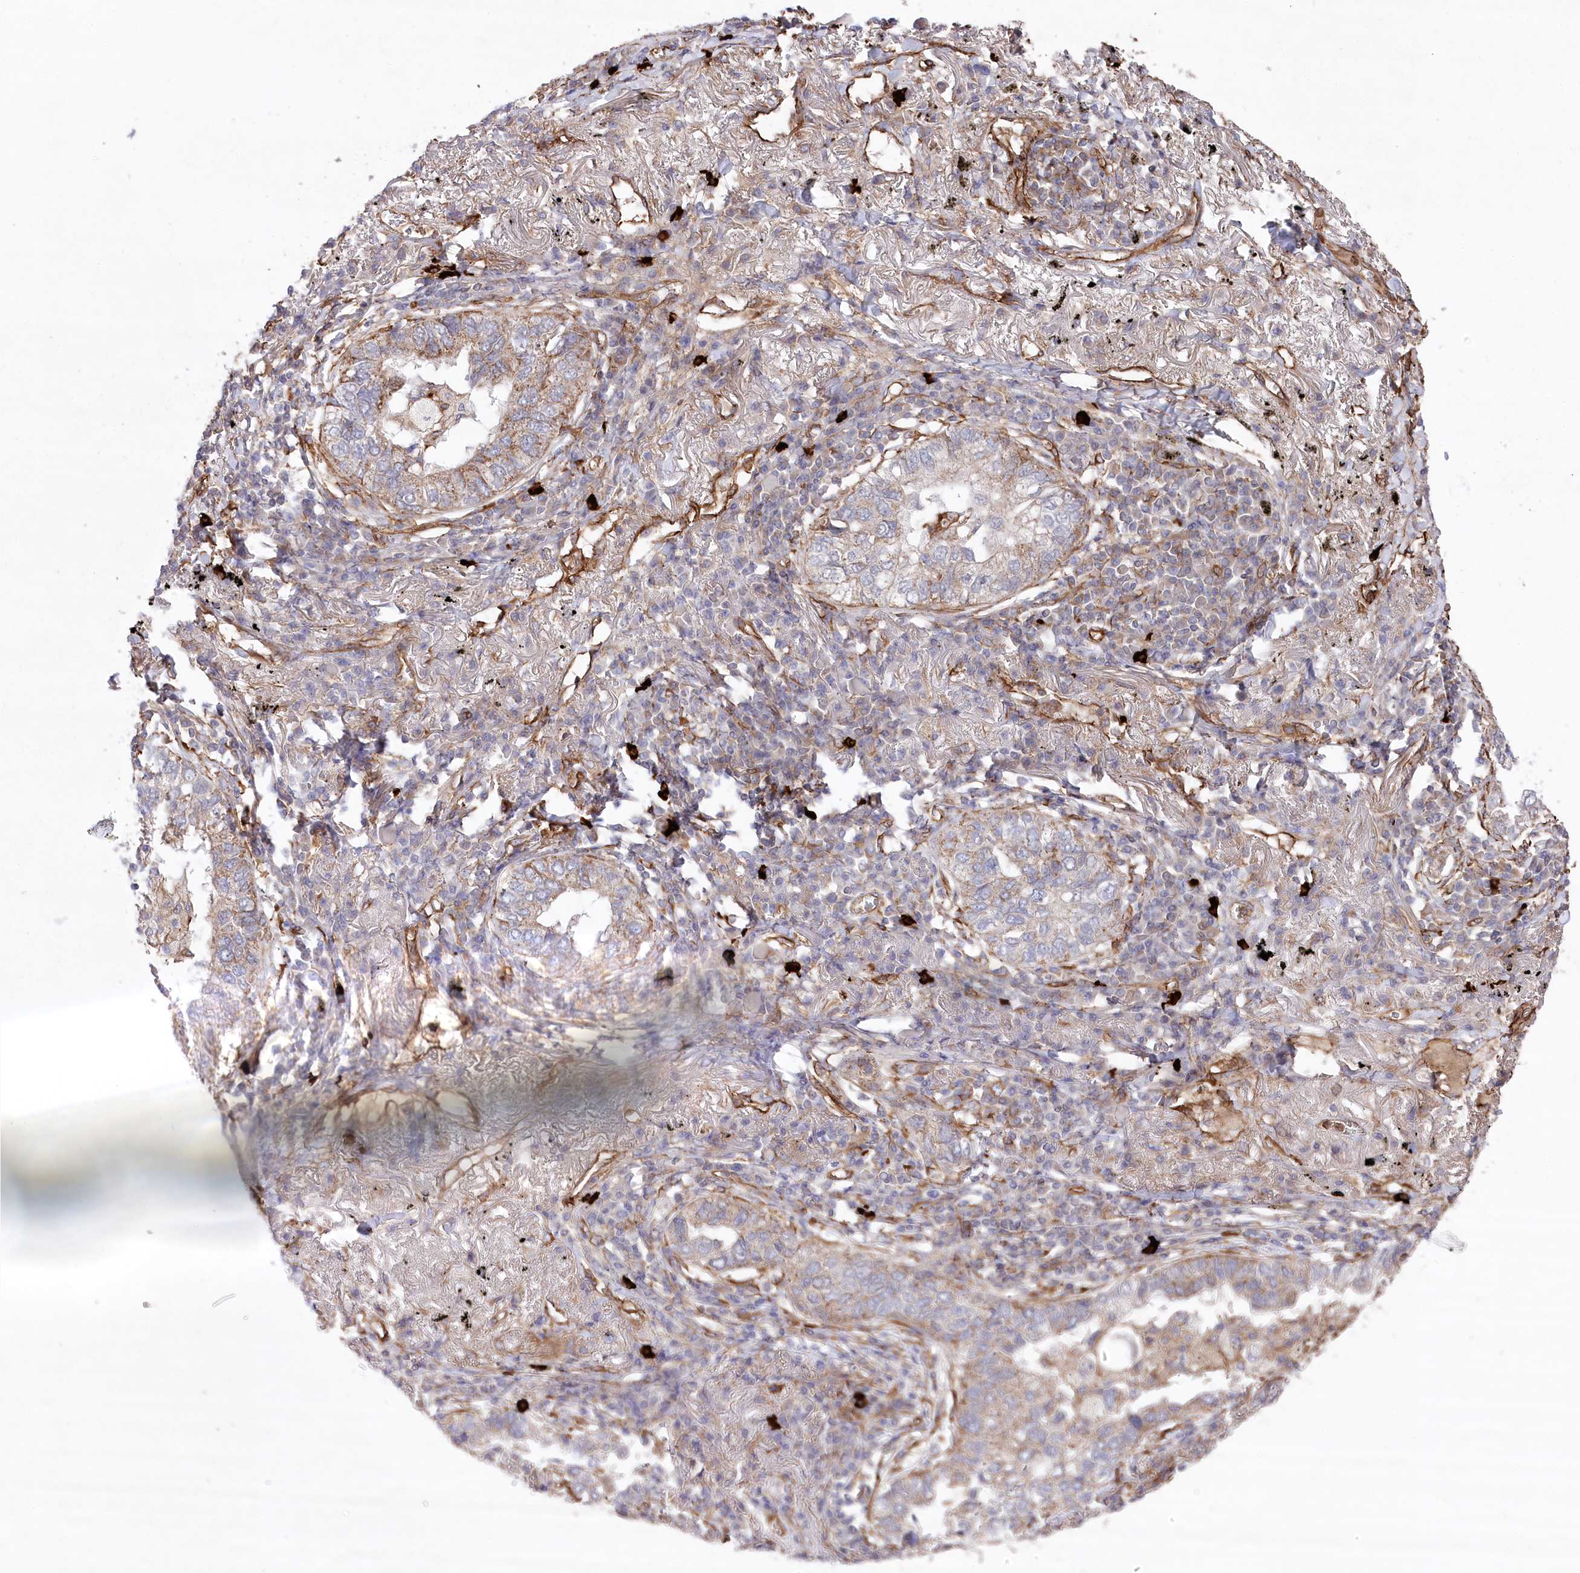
{"staining": {"intensity": "weak", "quantity": "25%-75%", "location": "cytoplasmic/membranous"}, "tissue": "lung cancer", "cell_type": "Tumor cells", "image_type": "cancer", "snomed": [{"axis": "morphology", "description": "Adenocarcinoma, NOS"}, {"axis": "topography", "description": "Lung"}], "caption": "This image shows immunohistochemistry staining of lung adenocarcinoma, with low weak cytoplasmic/membranous positivity in approximately 25%-75% of tumor cells.", "gene": "MTPAP", "patient": {"sex": "male", "age": 65}}